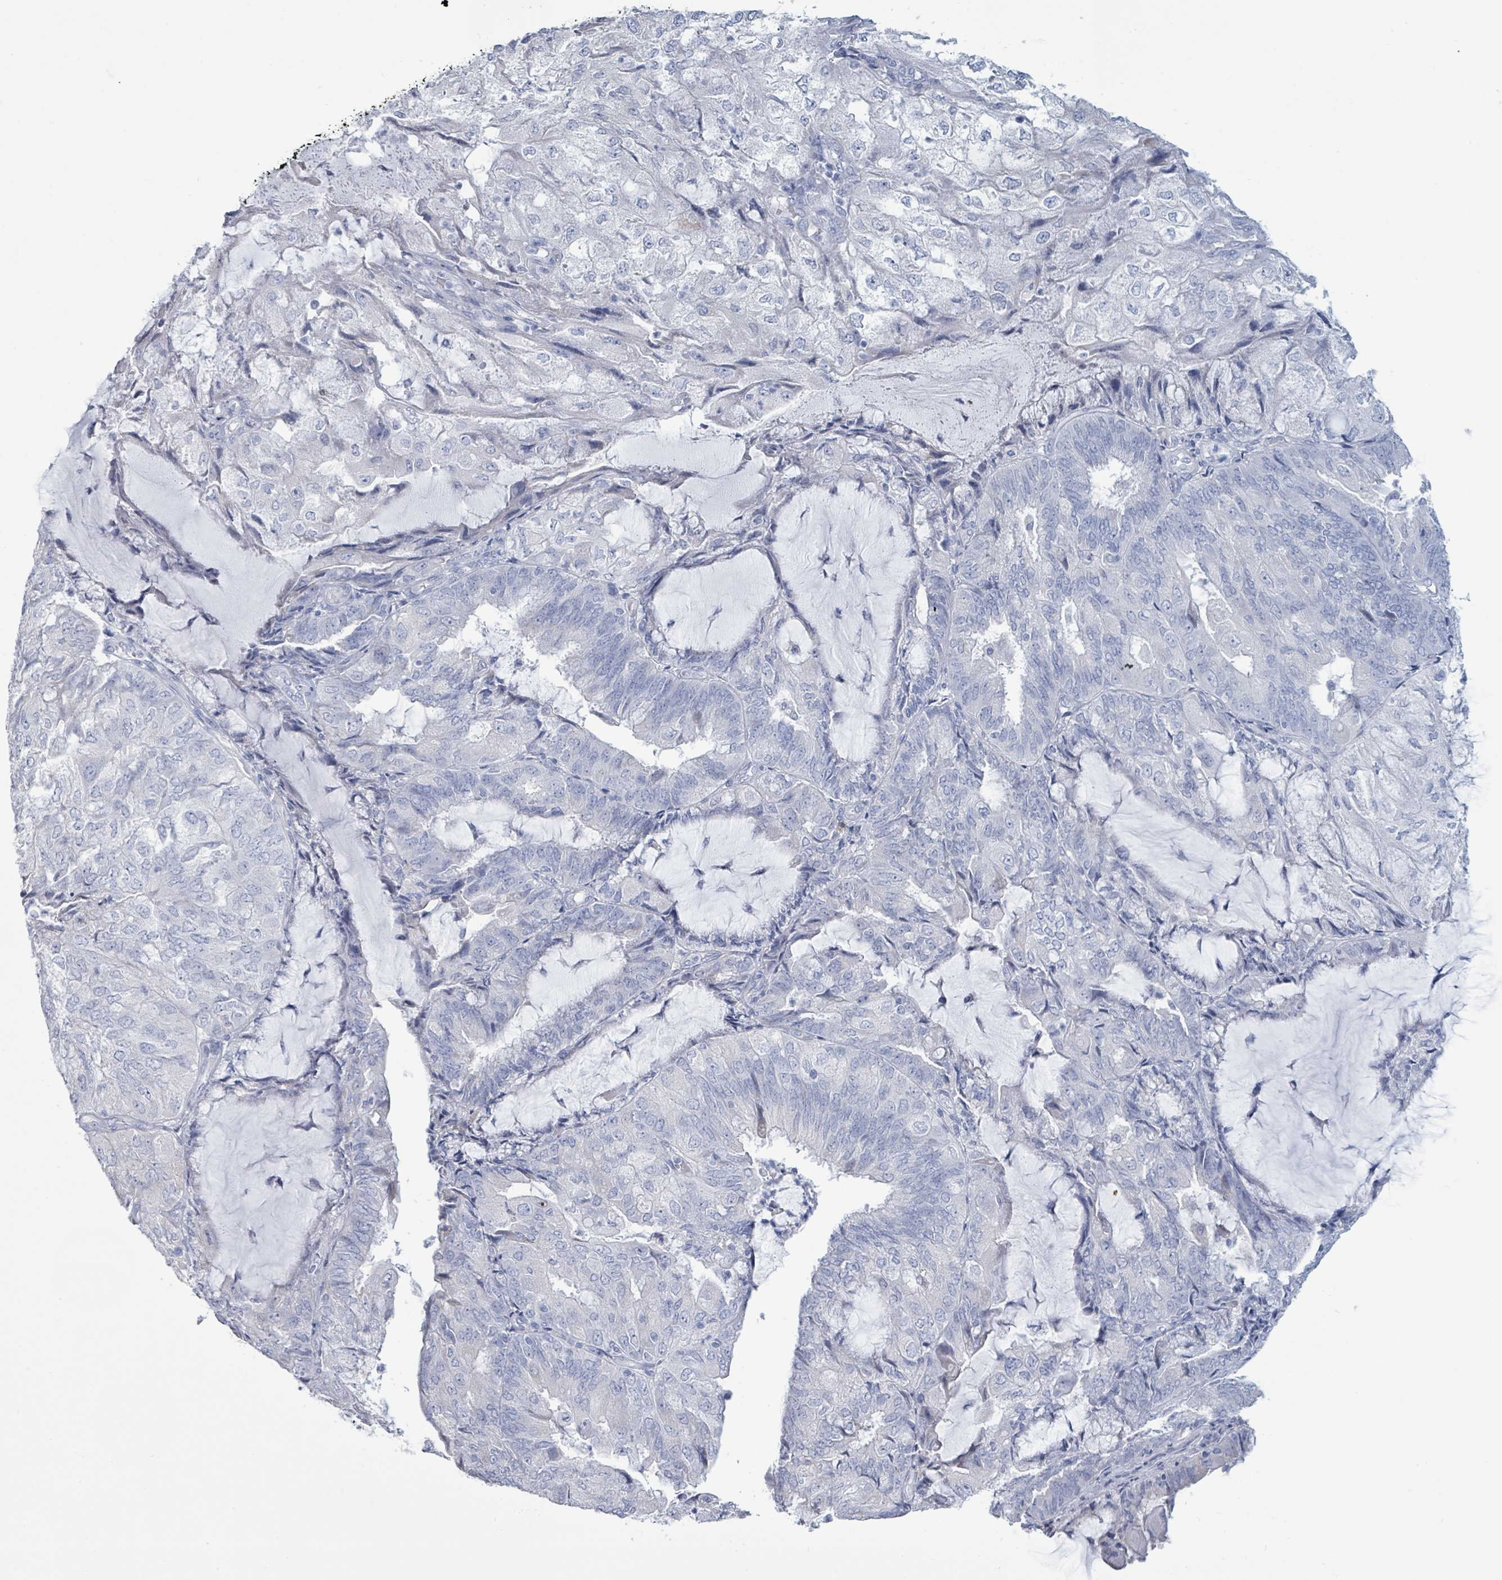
{"staining": {"intensity": "negative", "quantity": "none", "location": "none"}, "tissue": "endometrial cancer", "cell_type": "Tumor cells", "image_type": "cancer", "snomed": [{"axis": "morphology", "description": "Adenocarcinoma, NOS"}, {"axis": "topography", "description": "Endometrium"}], "caption": "DAB (3,3'-diaminobenzidine) immunohistochemical staining of endometrial cancer (adenocarcinoma) exhibits no significant expression in tumor cells. Brightfield microscopy of IHC stained with DAB (3,3'-diaminobenzidine) (brown) and hematoxylin (blue), captured at high magnification.", "gene": "PGA3", "patient": {"sex": "female", "age": 81}}